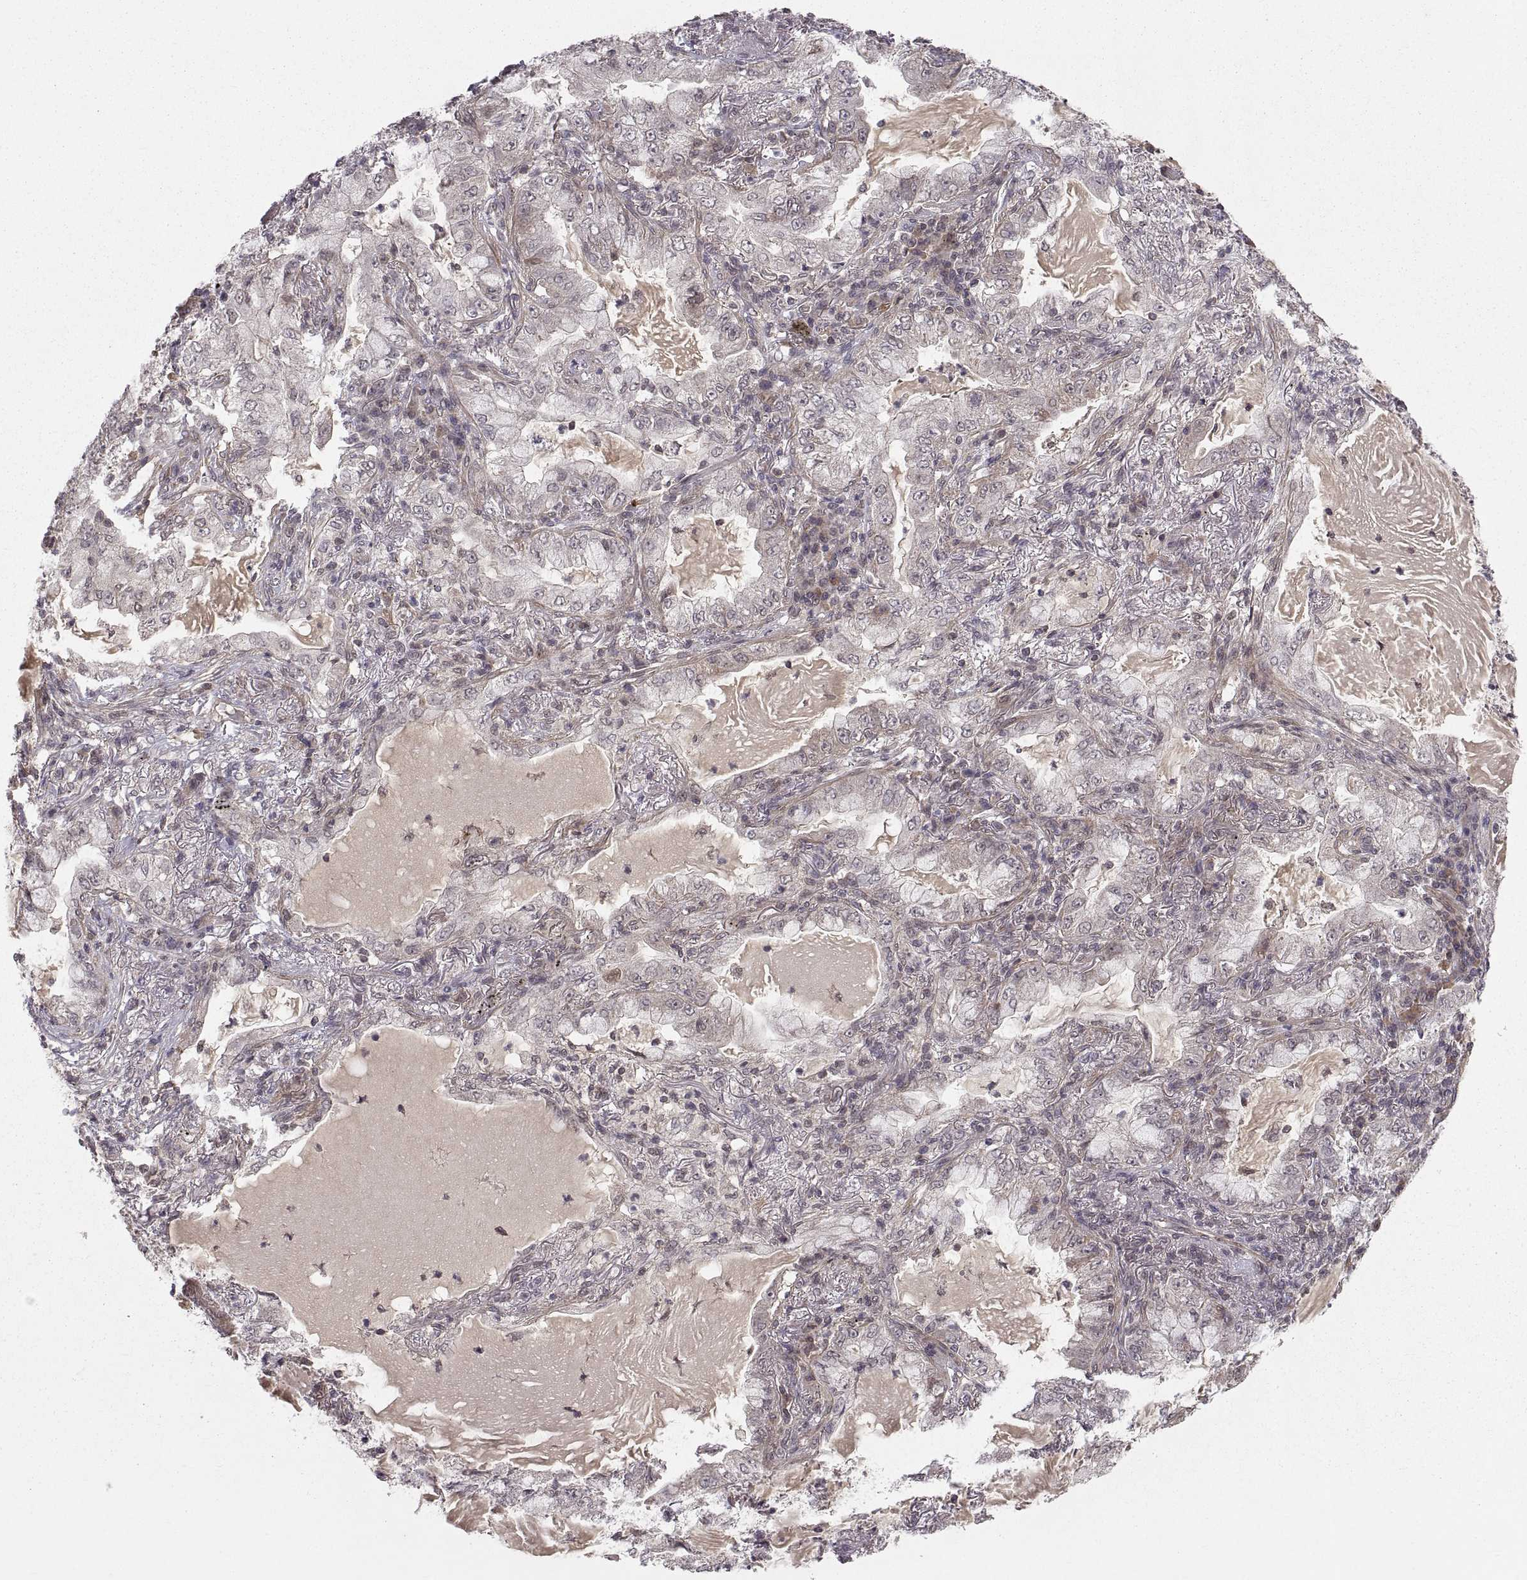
{"staining": {"intensity": "weak", "quantity": "<25%", "location": "cytoplasmic/membranous"}, "tissue": "lung cancer", "cell_type": "Tumor cells", "image_type": "cancer", "snomed": [{"axis": "morphology", "description": "Adenocarcinoma, NOS"}, {"axis": "topography", "description": "Lung"}], "caption": "There is no significant expression in tumor cells of lung cancer. Brightfield microscopy of immunohistochemistry stained with DAB (brown) and hematoxylin (blue), captured at high magnification.", "gene": "ABL2", "patient": {"sex": "female", "age": 73}}